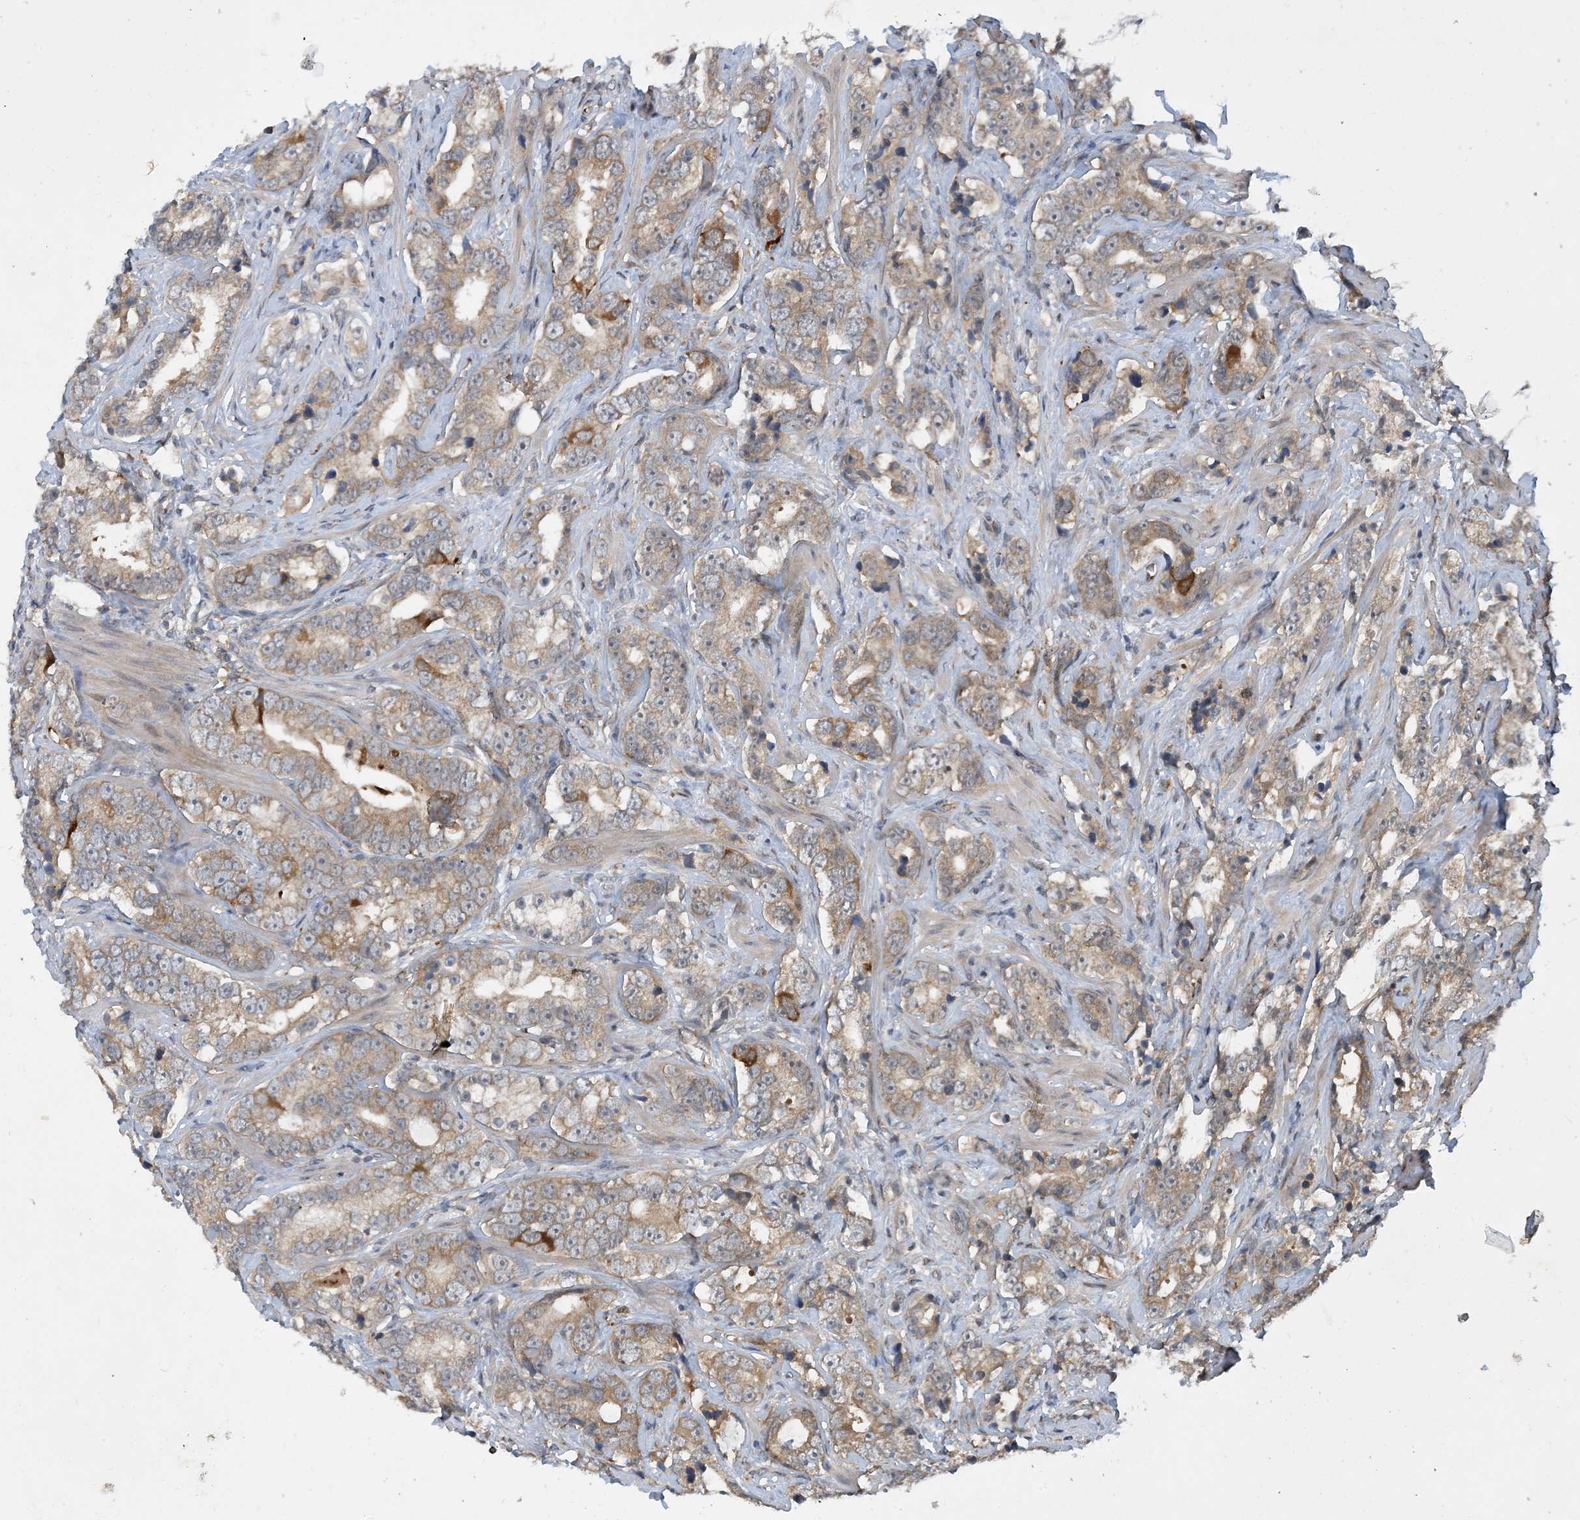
{"staining": {"intensity": "moderate", "quantity": ">75%", "location": "cytoplasmic/membranous"}, "tissue": "prostate cancer", "cell_type": "Tumor cells", "image_type": "cancer", "snomed": [{"axis": "morphology", "description": "Adenocarcinoma, High grade"}, {"axis": "topography", "description": "Prostate"}], "caption": "Adenocarcinoma (high-grade) (prostate) tissue displays moderate cytoplasmic/membranous positivity in about >75% of tumor cells, visualized by immunohistochemistry.", "gene": "TINAG", "patient": {"sex": "male", "age": 62}}